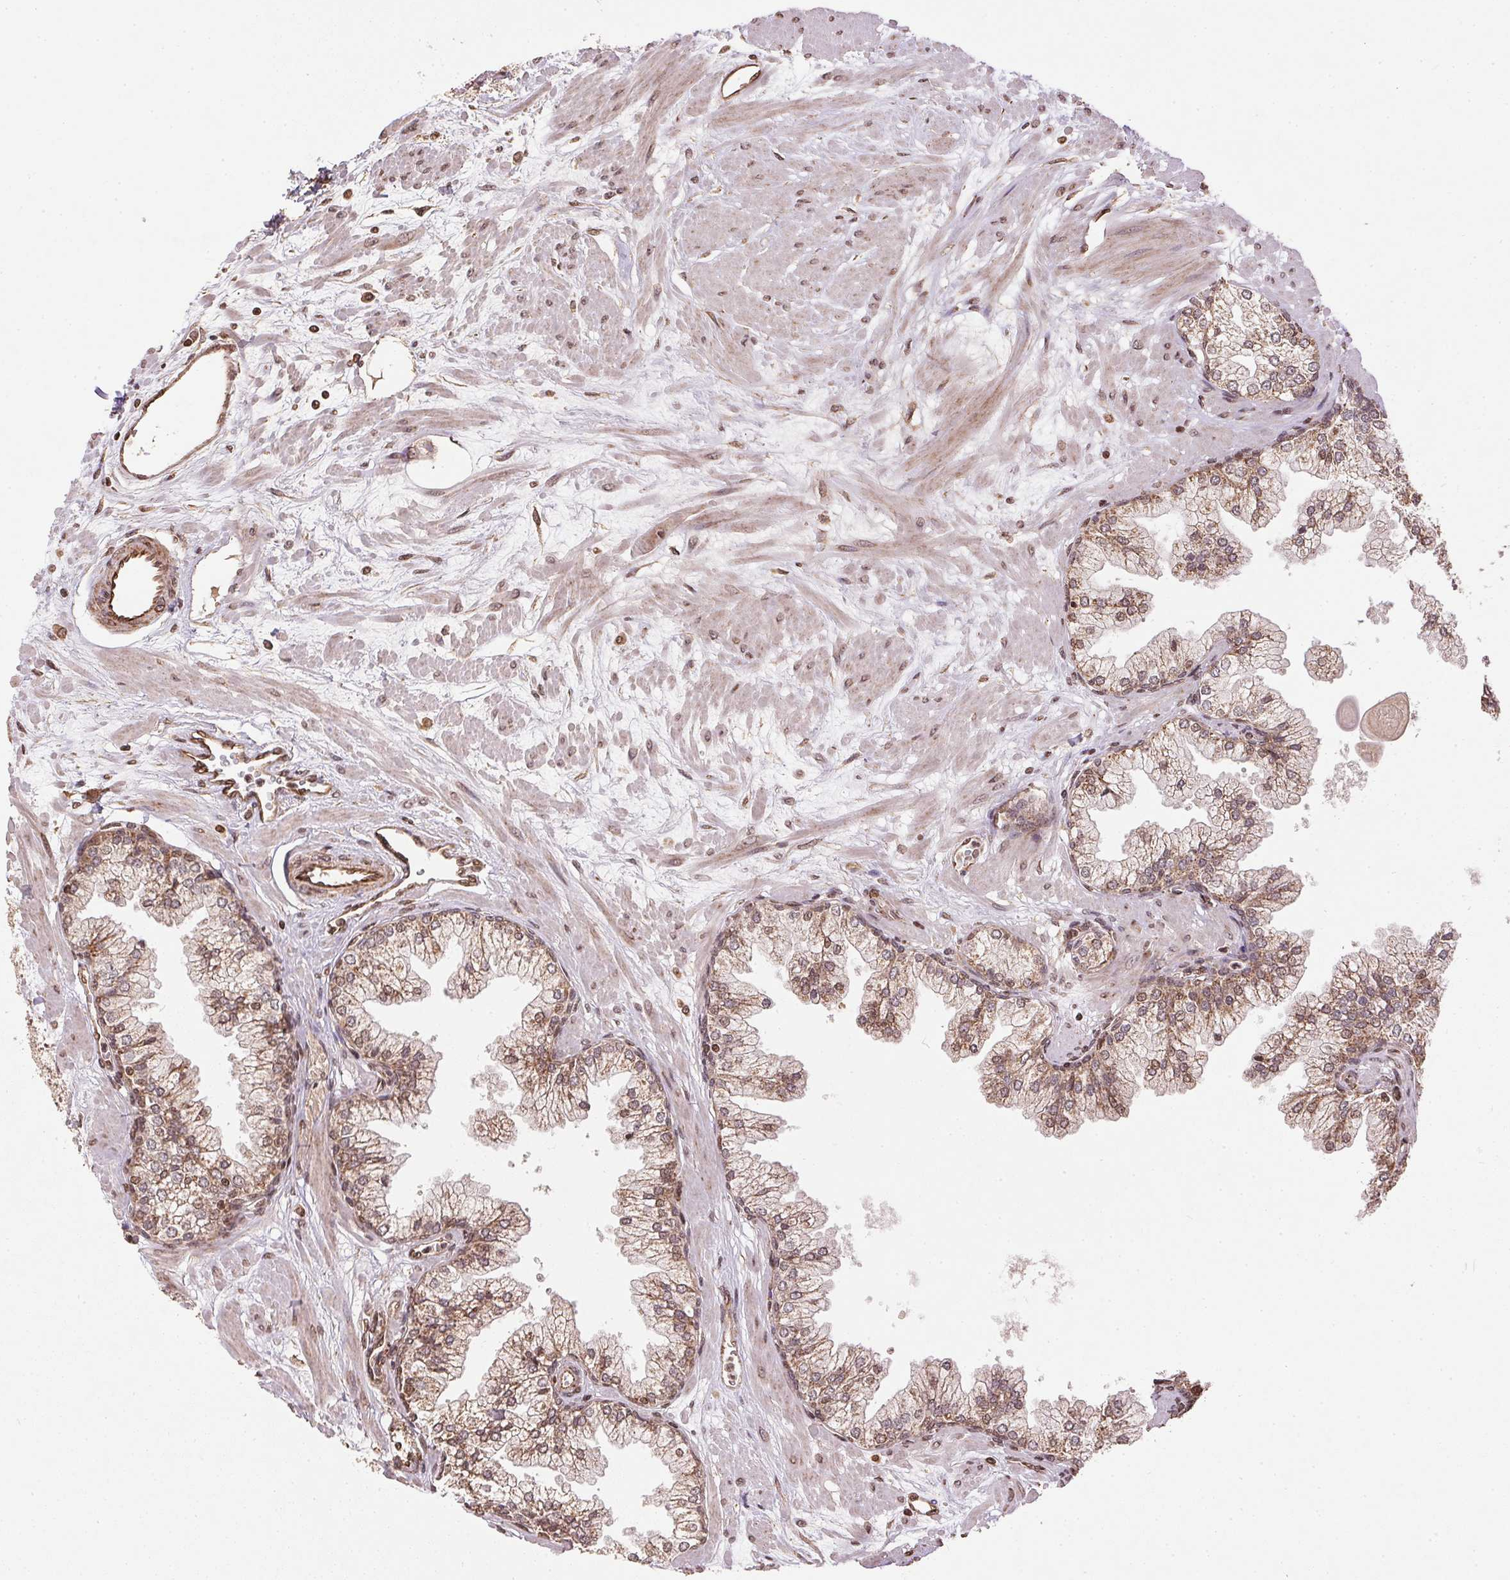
{"staining": {"intensity": "moderate", "quantity": ">75%", "location": "cytoplasmic/membranous"}, "tissue": "prostate", "cell_type": "Glandular cells", "image_type": "normal", "snomed": [{"axis": "morphology", "description": "Normal tissue, NOS"}, {"axis": "topography", "description": "Prostate"}, {"axis": "topography", "description": "Peripheral nerve tissue"}], "caption": "This histopathology image displays immunohistochemistry (IHC) staining of unremarkable prostate, with medium moderate cytoplasmic/membranous positivity in about >75% of glandular cells.", "gene": "SPRED2", "patient": {"sex": "male", "age": 61}}